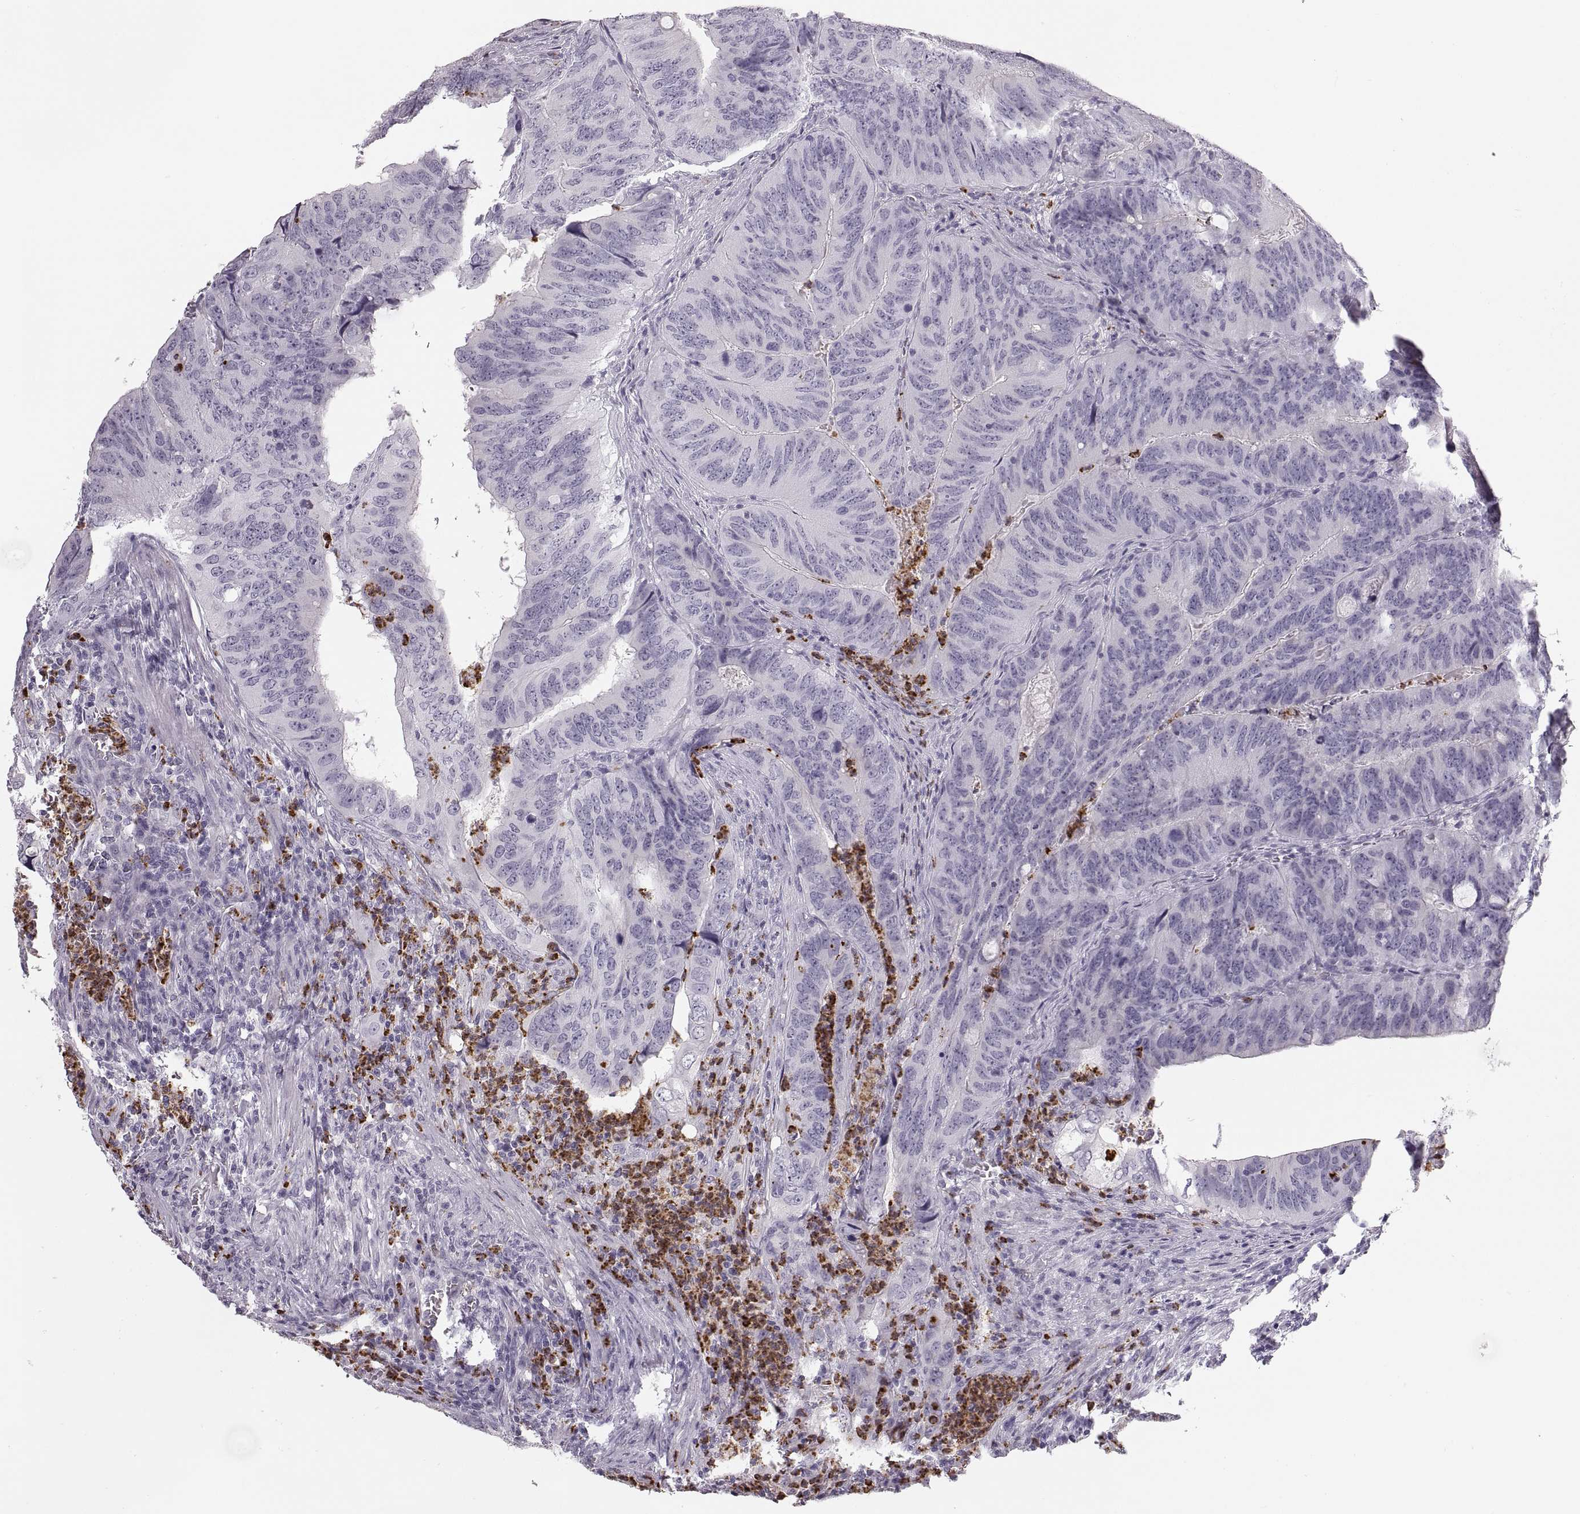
{"staining": {"intensity": "negative", "quantity": "none", "location": "none"}, "tissue": "colorectal cancer", "cell_type": "Tumor cells", "image_type": "cancer", "snomed": [{"axis": "morphology", "description": "Adenocarcinoma, NOS"}, {"axis": "topography", "description": "Colon"}], "caption": "This is an IHC image of colorectal cancer (adenocarcinoma). There is no staining in tumor cells.", "gene": "MILR1", "patient": {"sex": "male", "age": 79}}